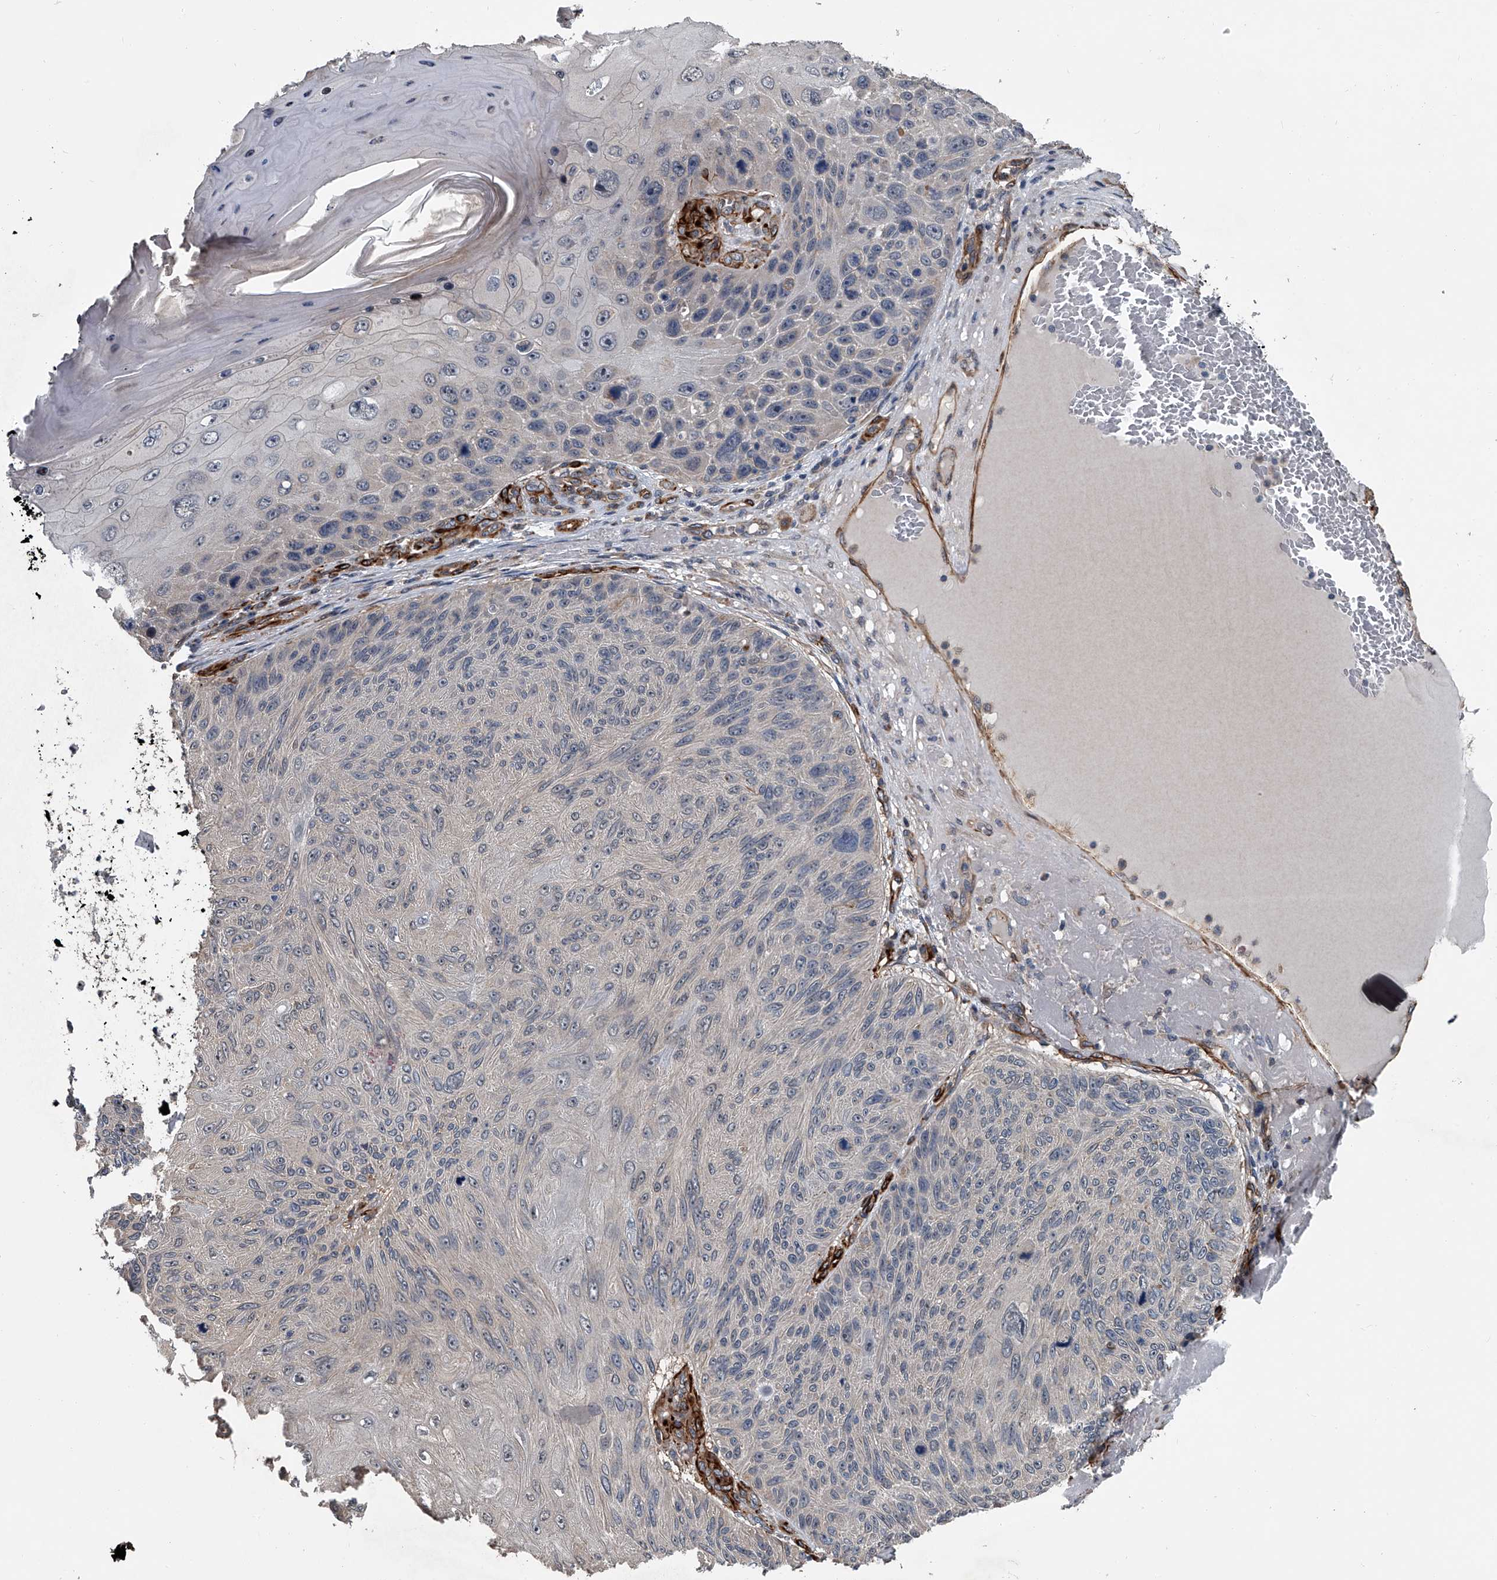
{"staining": {"intensity": "negative", "quantity": "none", "location": "none"}, "tissue": "skin cancer", "cell_type": "Tumor cells", "image_type": "cancer", "snomed": [{"axis": "morphology", "description": "Squamous cell carcinoma, NOS"}, {"axis": "topography", "description": "Skin"}], "caption": "Immunohistochemical staining of skin cancer (squamous cell carcinoma) exhibits no significant expression in tumor cells.", "gene": "LDLRAD2", "patient": {"sex": "female", "age": 88}}